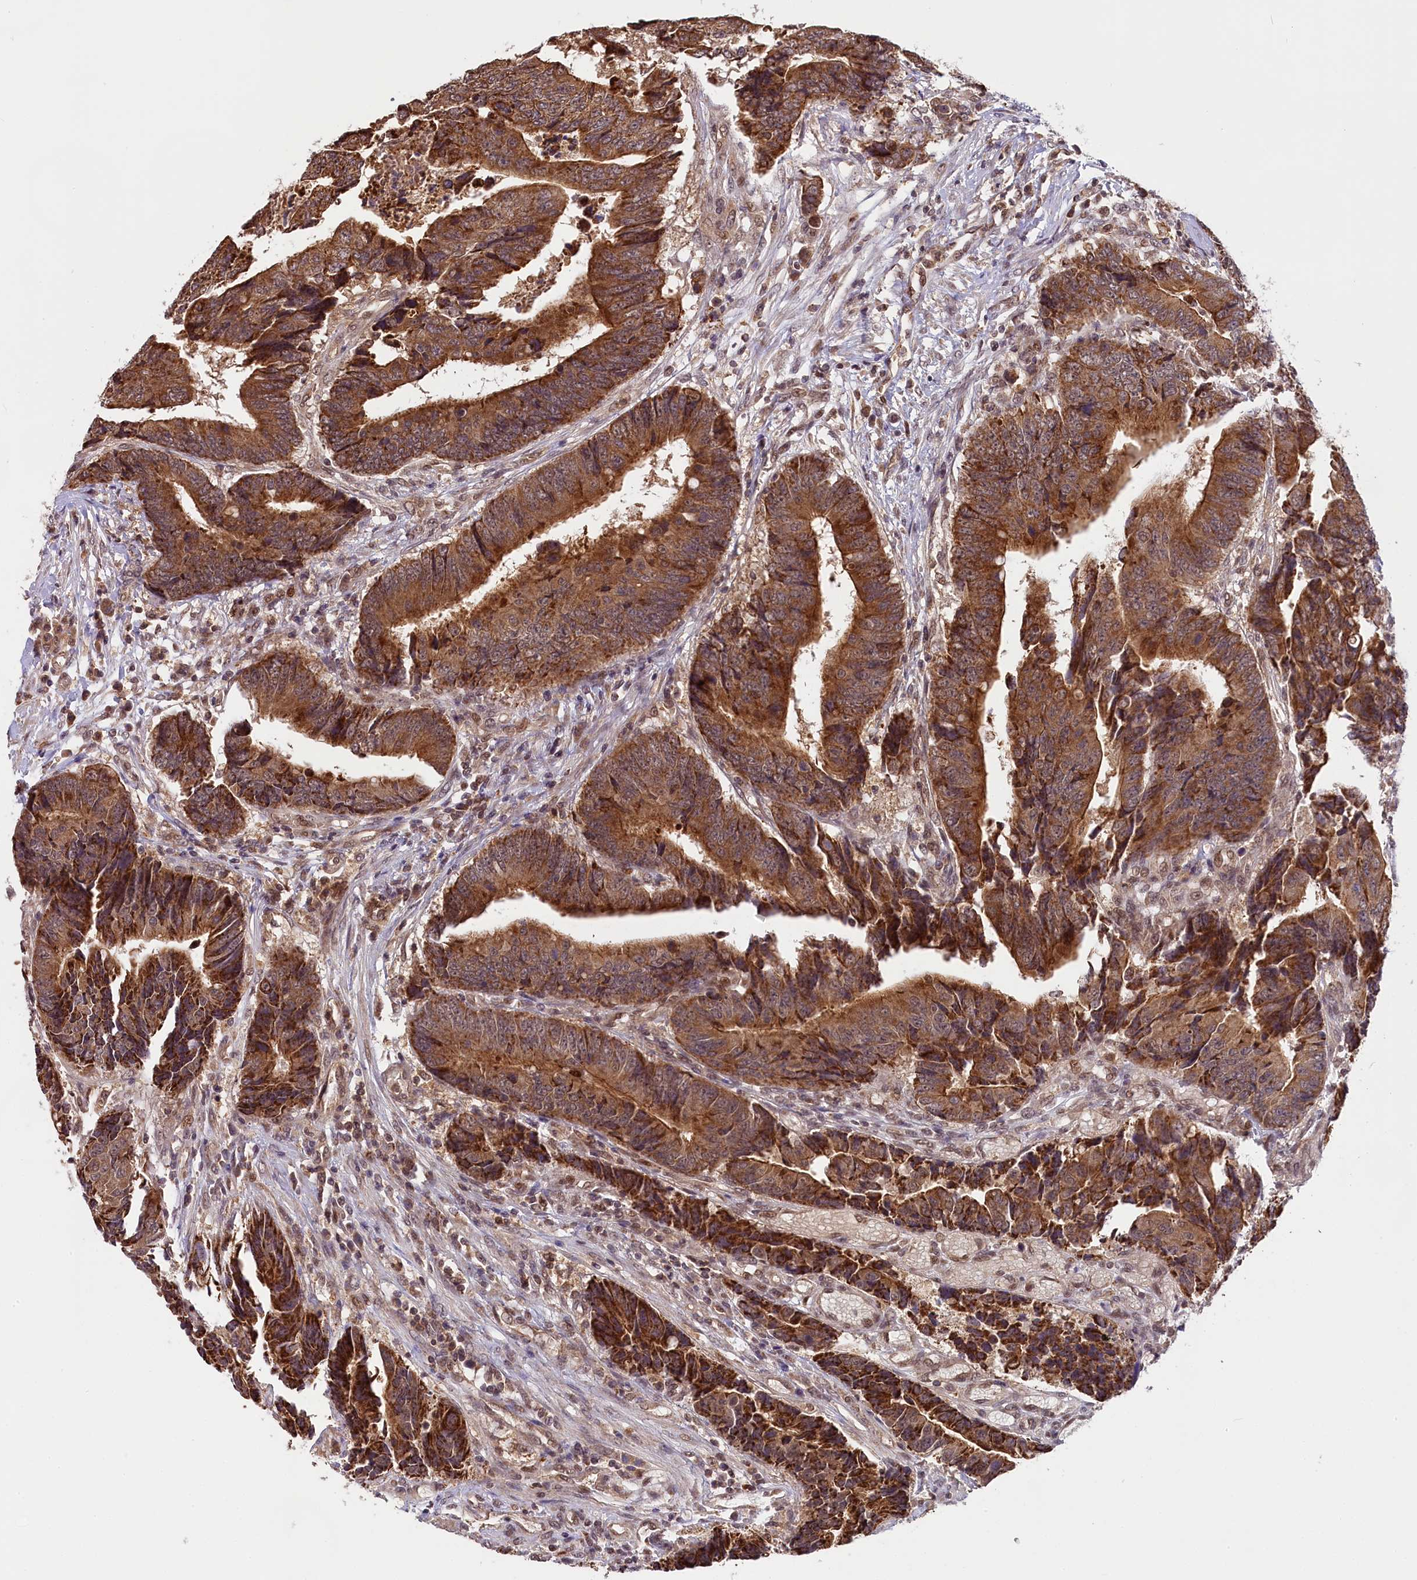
{"staining": {"intensity": "moderate", "quantity": ">75%", "location": "cytoplasmic/membranous"}, "tissue": "colorectal cancer", "cell_type": "Tumor cells", "image_type": "cancer", "snomed": [{"axis": "morphology", "description": "Adenocarcinoma, NOS"}, {"axis": "topography", "description": "Rectum"}], "caption": "There is medium levels of moderate cytoplasmic/membranous staining in tumor cells of colorectal cancer, as demonstrated by immunohistochemical staining (brown color).", "gene": "CARD8", "patient": {"sex": "male", "age": 84}}